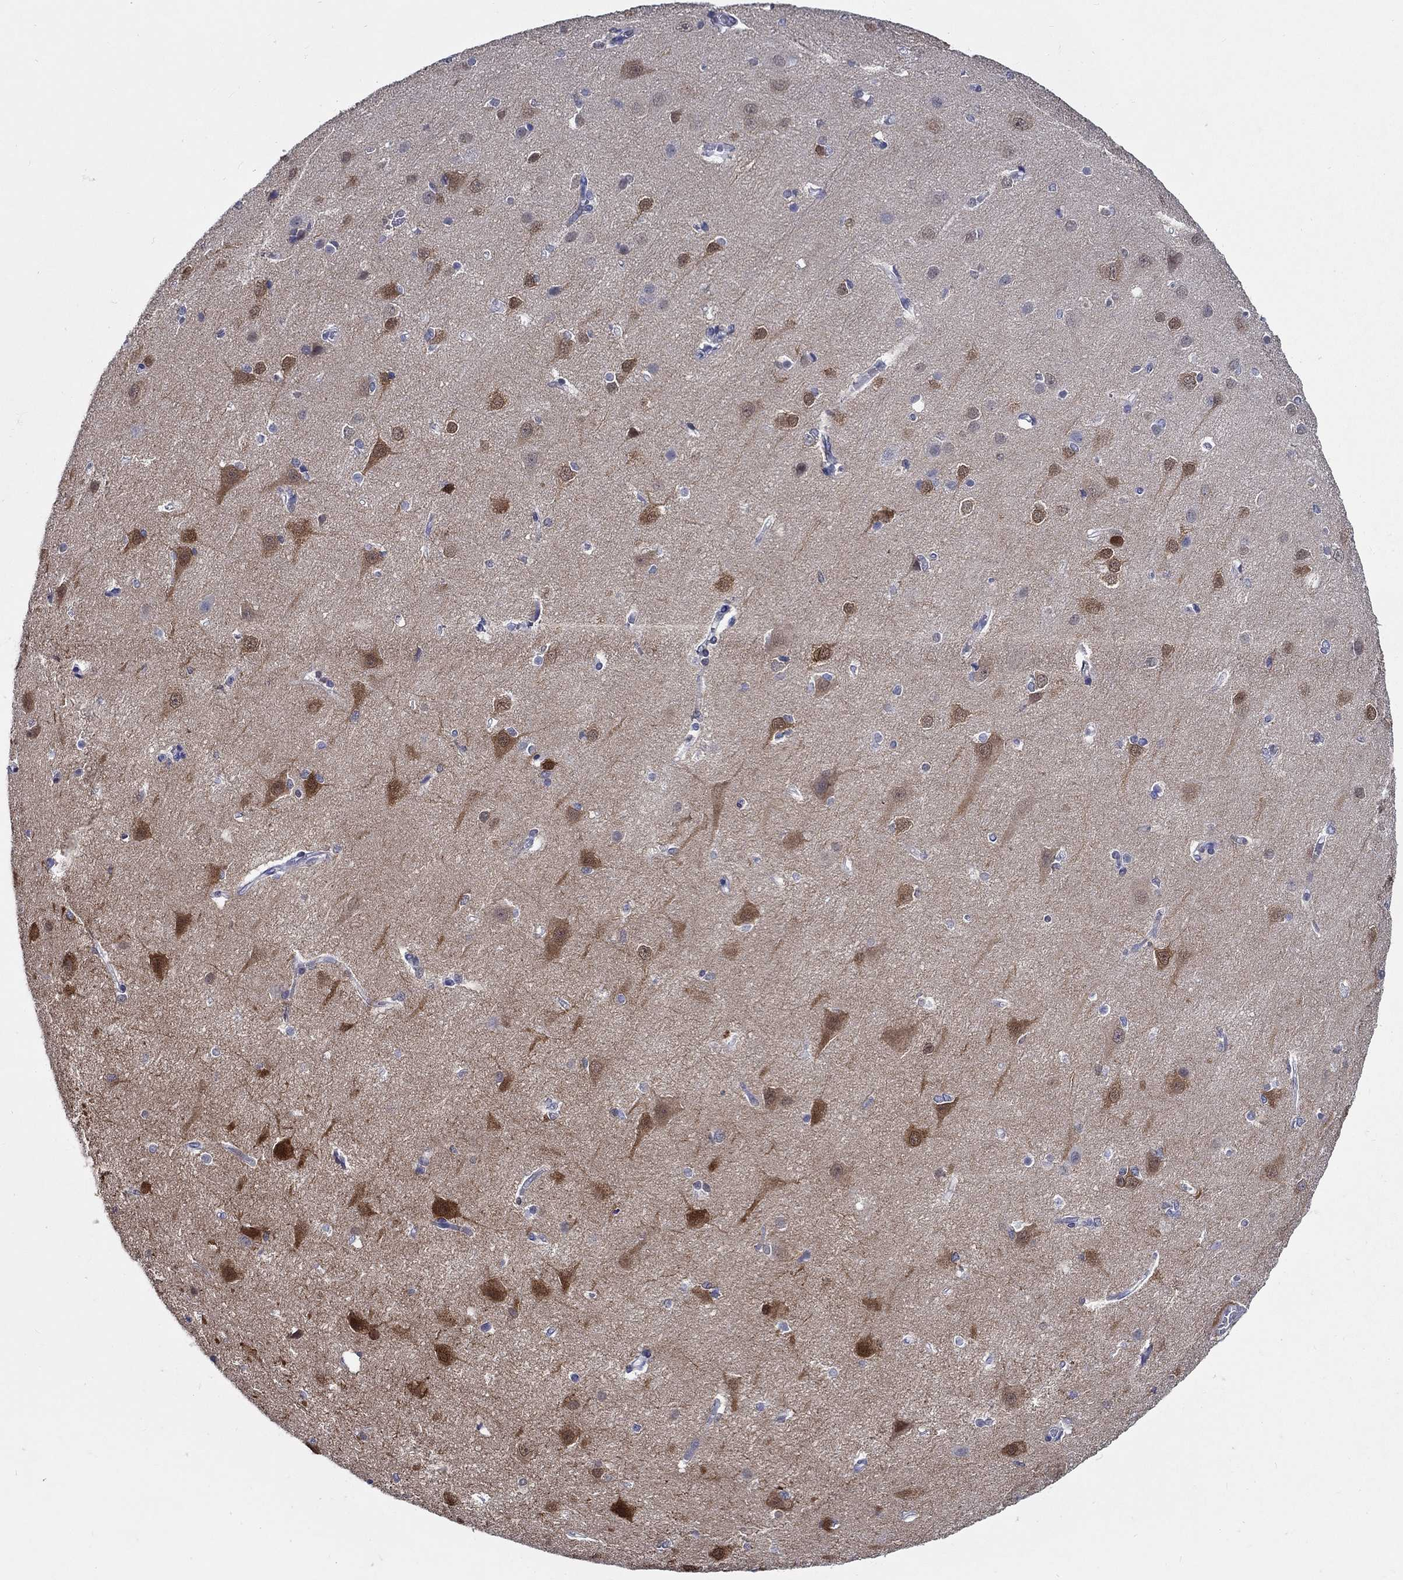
{"staining": {"intensity": "negative", "quantity": "none", "location": "none"}, "tissue": "cerebral cortex", "cell_type": "Endothelial cells", "image_type": "normal", "snomed": [{"axis": "morphology", "description": "Normal tissue, NOS"}, {"axis": "topography", "description": "Cerebral cortex"}], "caption": "Immunohistochemistry (IHC) image of unremarkable human cerebral cortex stained for a protein (brown), which demonstrates no positivity in endothelial cells. The staining is performed using DAB (3,3'-diaminobenzidine) brown chromogen with nuclei counter-stained in using hematoxylin.", "gene": "PDE1B", "patient": {"sex": "male", "age": 37}}